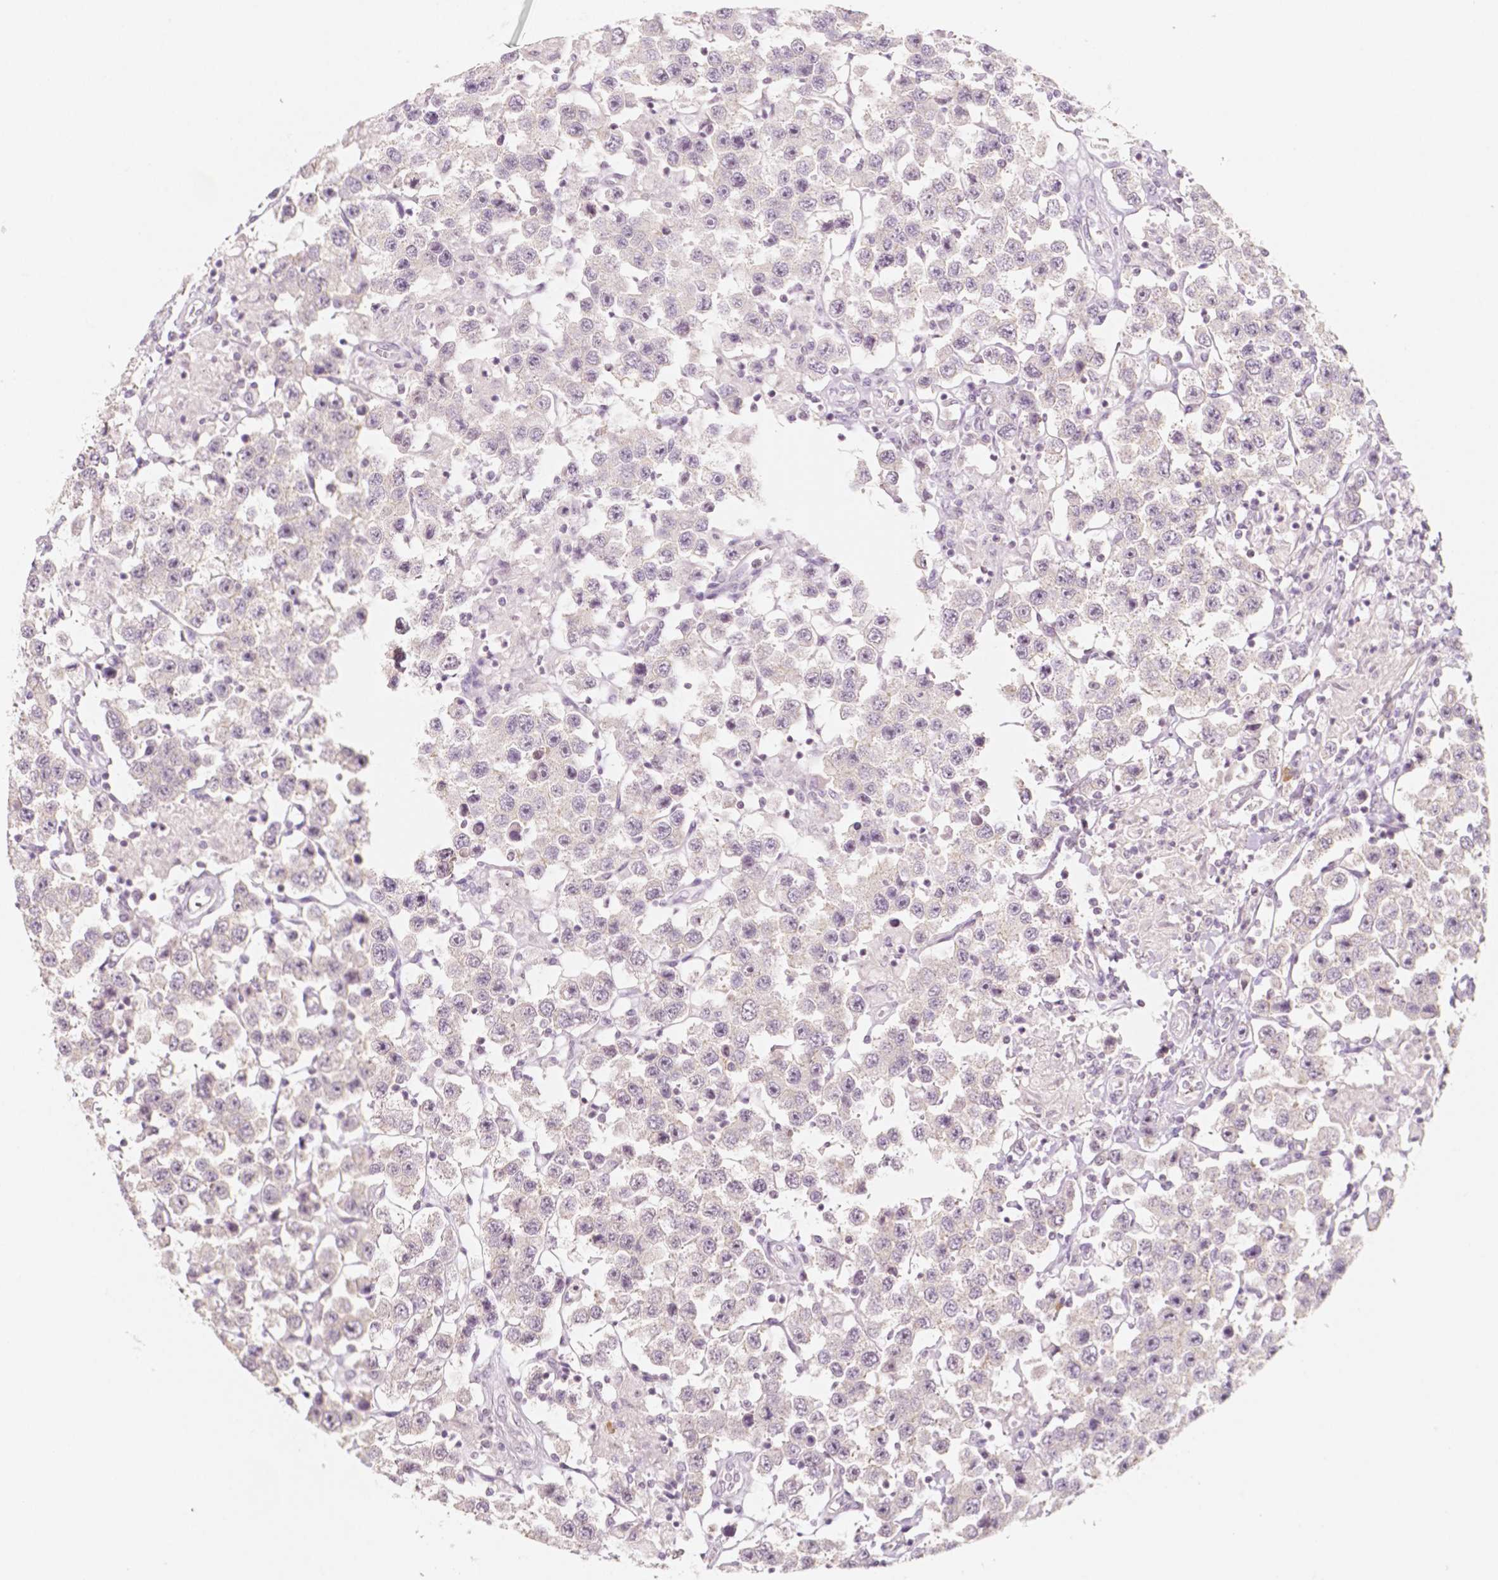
{"staining": {"intensity": "negative", "quantity": "none", "location": "none"}, "tissue": "testis cancer", "cell_type": "Tumor cells", "image_type": "cancer", "snomed": [{"axis": "morphology", "description": "Seminoma, NOS"}, {"axis": "topography", "description": "Testis"}], "caption": "DAB (3,3'-diaminobenzidine) immunohistochemical staining of testis cancer (seminoma) demonstrates no significant positivity in tumor cells. The staining was performed using DAB (3,3'-diaminobenzidine) to visualize the protein expression in brown, while the nuclei were stained in blue with hematoxylin (Magnification: 20x).", "gene": "C1orf167", "patient": {"sex": "male", "age": 45}}